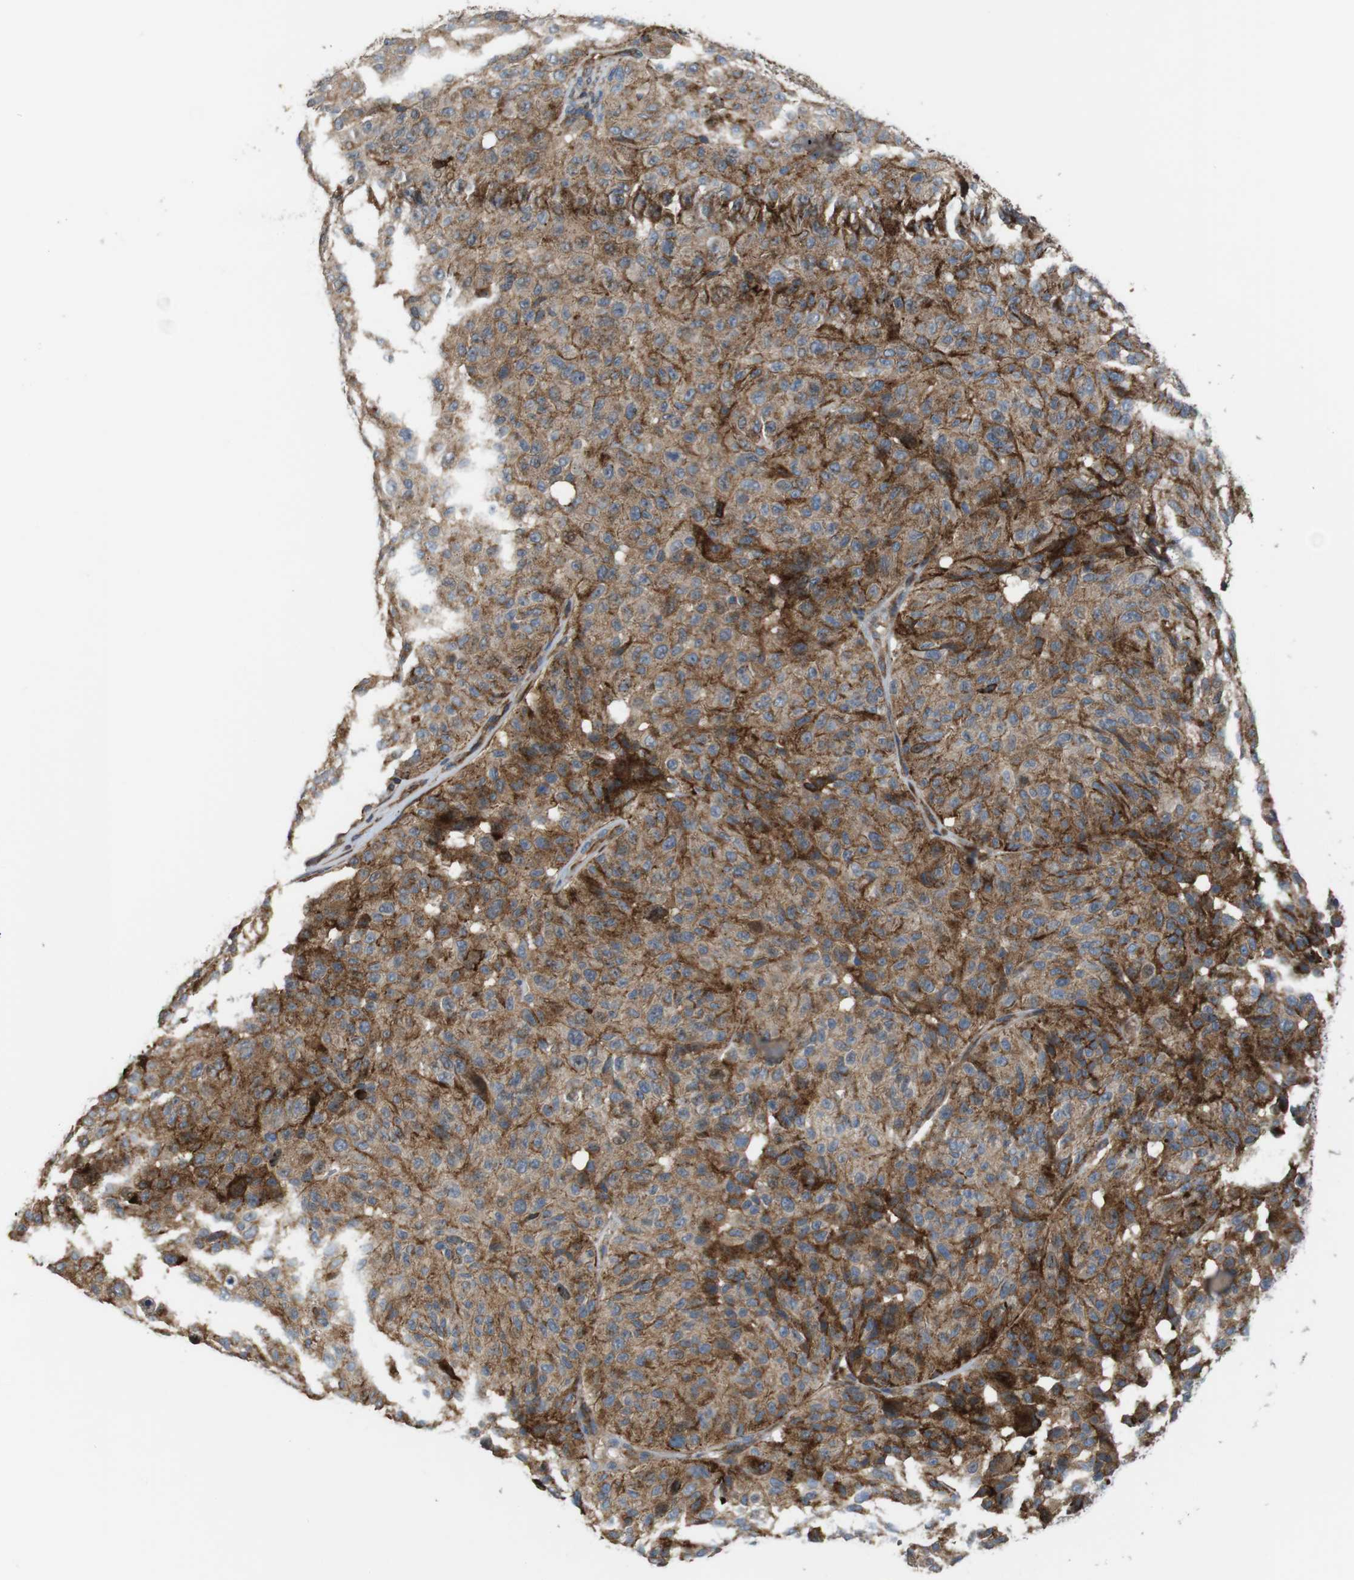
{"staining": {"intensity": "strong", "quantity": "25%-75%", "location": "cytoplasmic/membranous"}, "tissue": "melanoma", "cell_type": "Tumor cells", "image_type": "cancer", "snomed": [{"axis": "morphology", "description": "Malignant melanoma, NOS"}, {"axis": "topography", "description": "Skin"}], "caption": "A high-resolution image shows immunohistochemistry staining of malignant melanoma, which reveals strong cytoplasmic/membranous staining in approximately 25%-75% of tumor cells. The protein of interest is shown in brown color, while the nuclei are stained blue.", "gene": "PCOLCE2", "patient": {"sex": "female", "age": 46}}